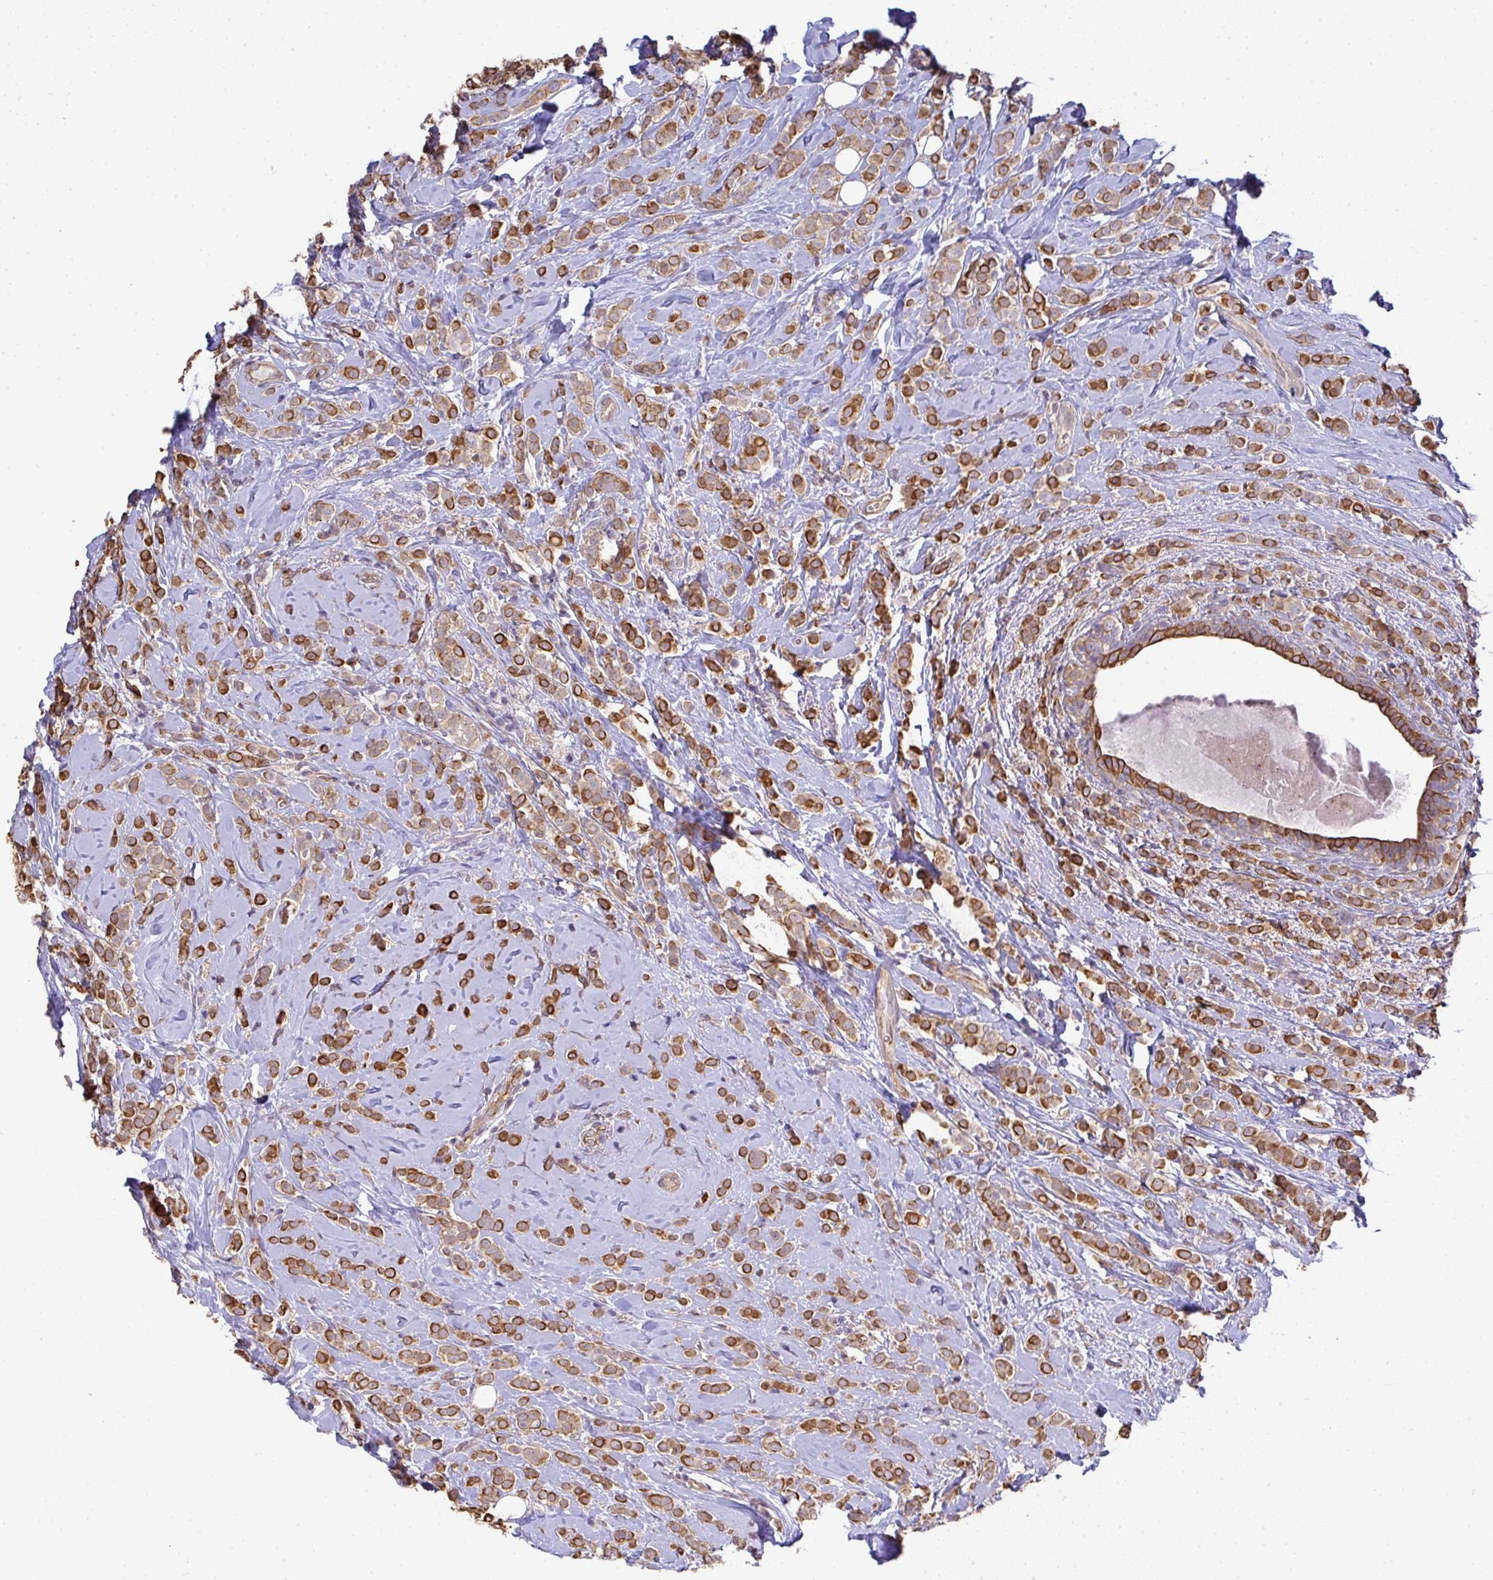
{"staining": {"intensity": "strong", "quantity": ">75%", "location": "cytoplasmic/membranous"}, "tissue": "breast cancer", "cell_type": "Tumor cells", "image_type": "cancer", "snomed": [{"axis": "morphology", "description": "Lobular carcinoma"}, {"axis": "topography", "description": "Breast"}], "caption": "Lobular carcinoma (breast) stained for a protein (brown) exhibits strong cytoplasmic/membranous positive staining in about >75% of tumor cells.", "gene": "EEF1AKMT1", "patient": {"sex": "female", "age": 49}}